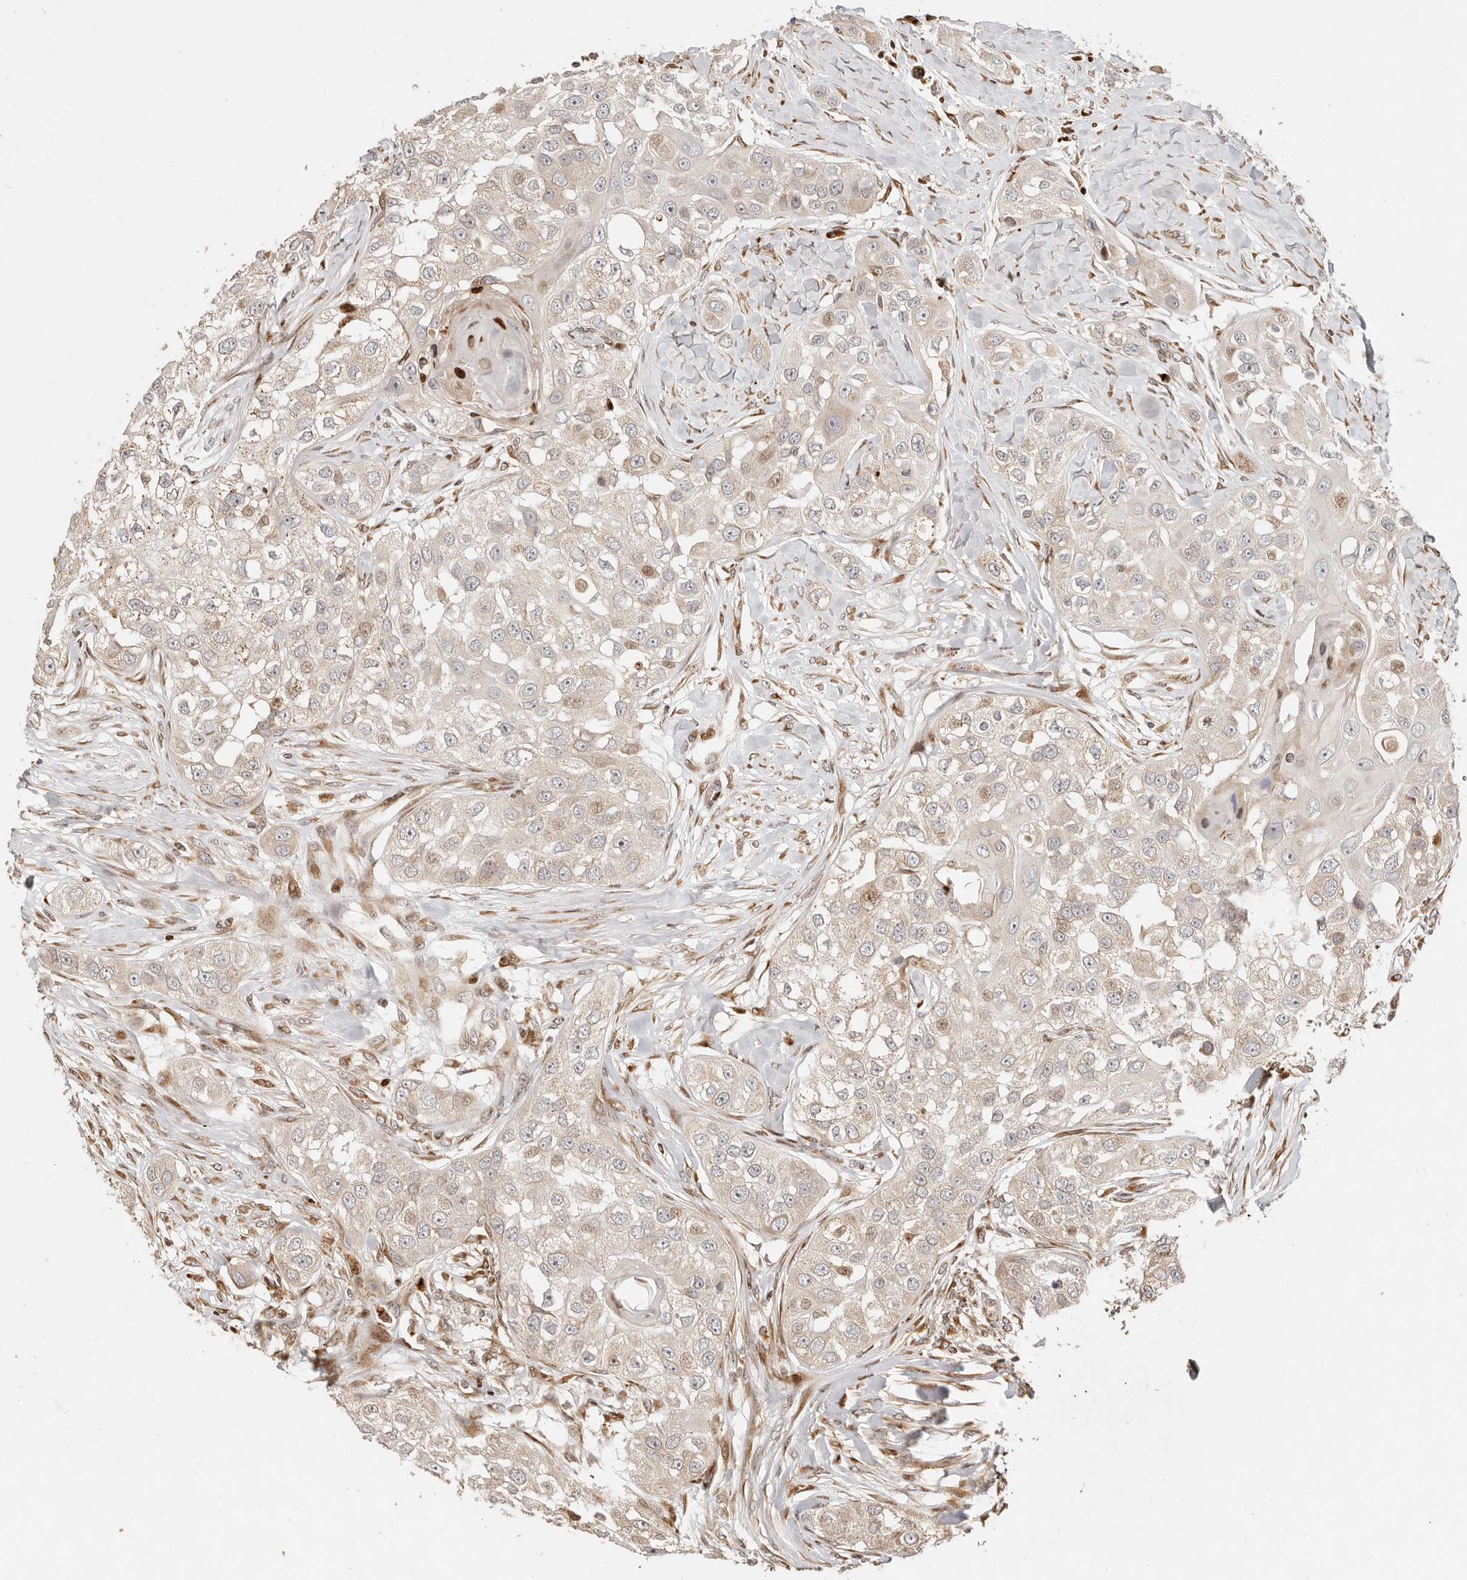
{"staining": {"intensity": "weak", "quantity": "<25%", "location": "cytoplasmic/membranous,nuclear"}, "tissue": "head and neck cancer", "cell_type": "Tumor cells", "image_type": "cancer", "snomed": [{"axis": "morphology", "description": "Normal tissue, NOS"}, {"axis": "morphology", "description": "Squamous cell carcinoma, NOS"}, {"axis": "topography", "description": "Skeletal muscle"}, {"axis": "topography", "description": "Head-Neck"}], "caption": "This is an immunohistochemistry photomicrograph of human head and neck squamous cell carcinoma. There is no expression in tumor cells.", "gene": "TRIM4", "patient": {"sex": "male", "age": 51}}